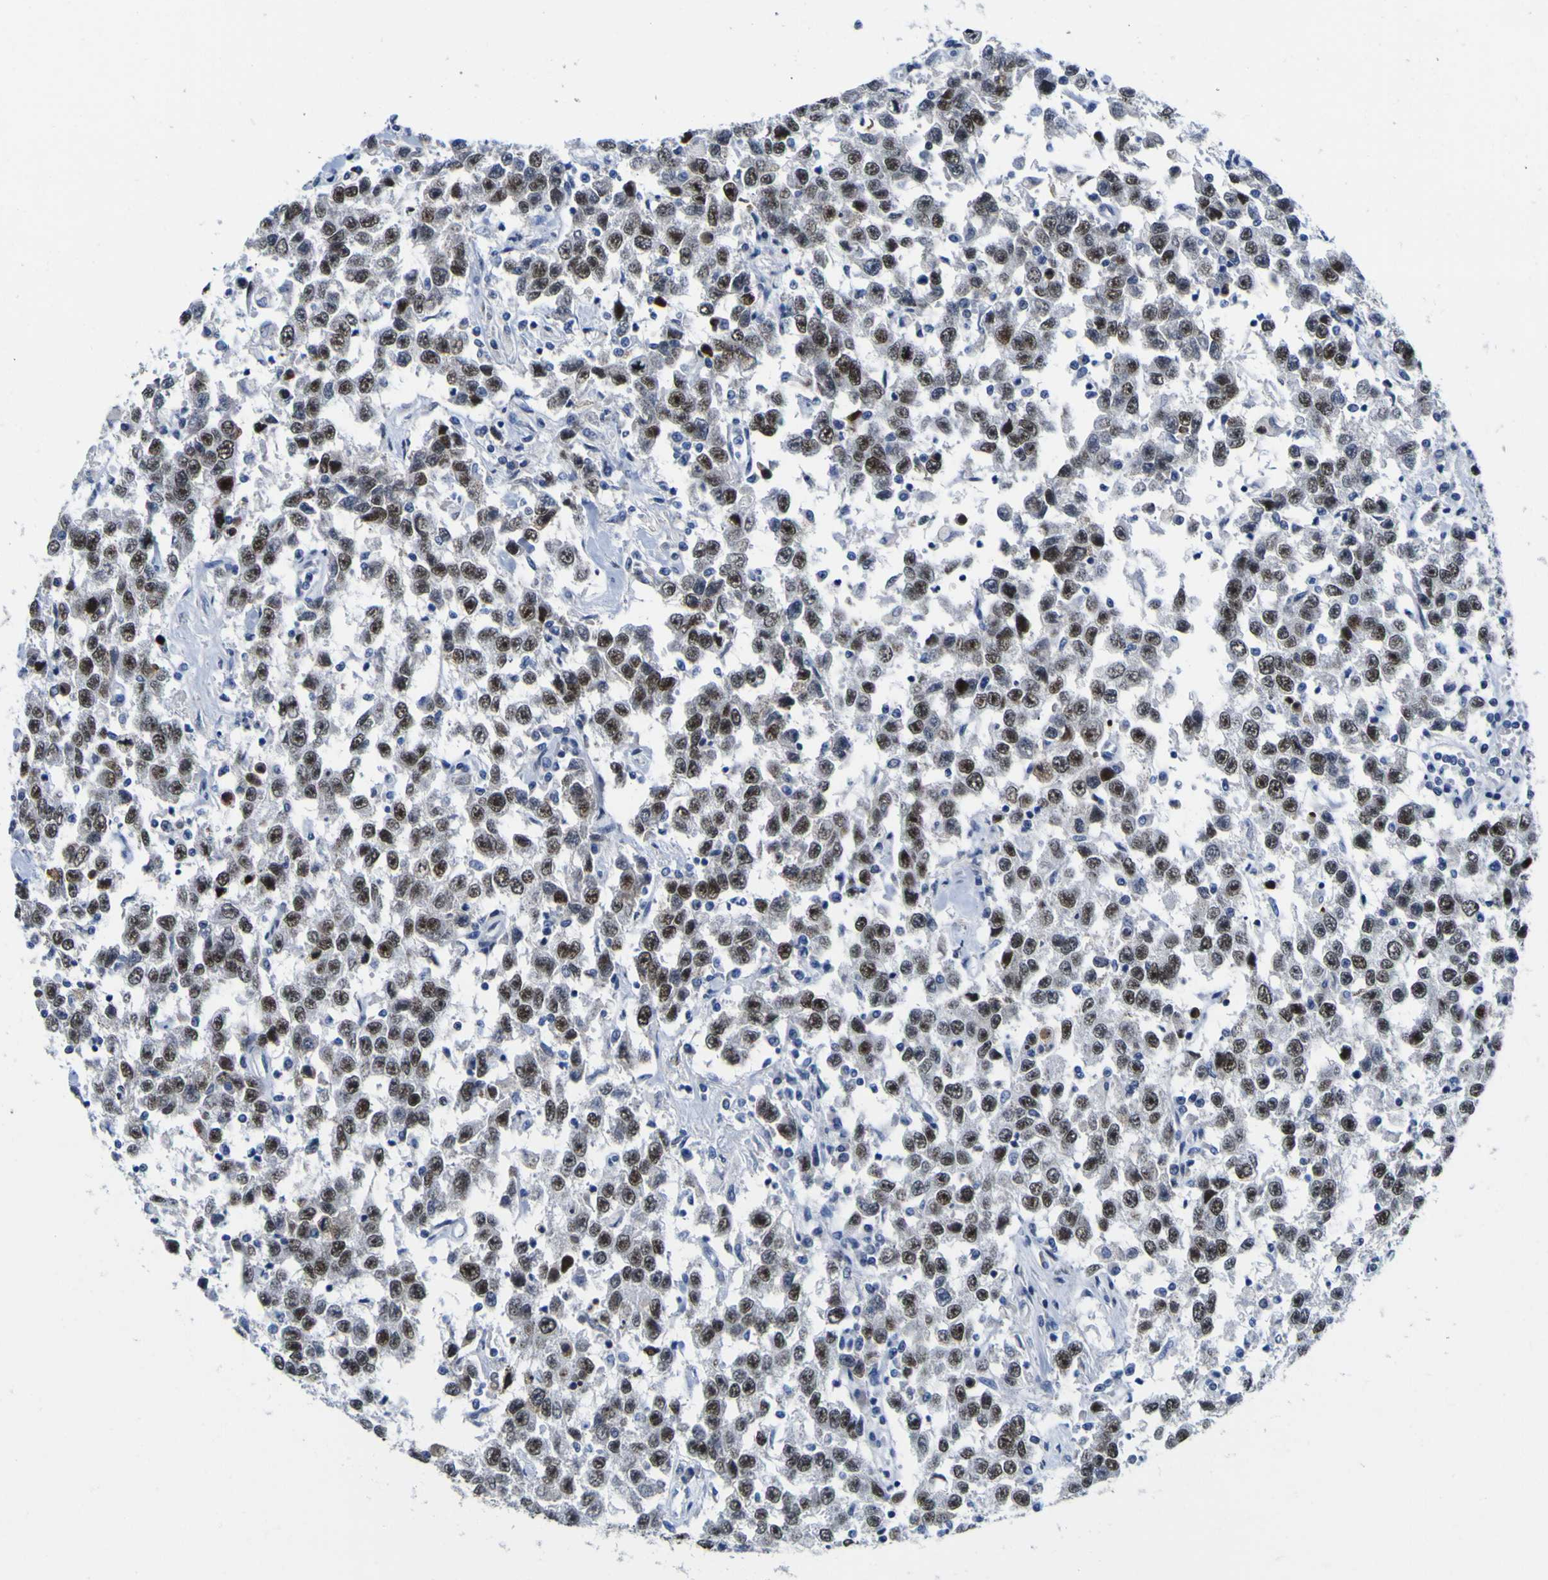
{"staining": {"intensity": "strong", "quantity": "25%-75%", "location": "nuclear"}, "tissue": "testis cancer", "cell_type": "Tumor cells", "image_type": "cancer", "snomed": [{"axis": "morphology", "description": "Seminoma, NOS"}, {"axis": "topography", "description": "Testis"}], "caption": "IHC (DAB) staining of seminoma (testis) displays strong nuclear protein positivity in about 25%-75% of tumor cells.", "gene": "MBD3", "patient": {"sex": "male", "age": 41}}